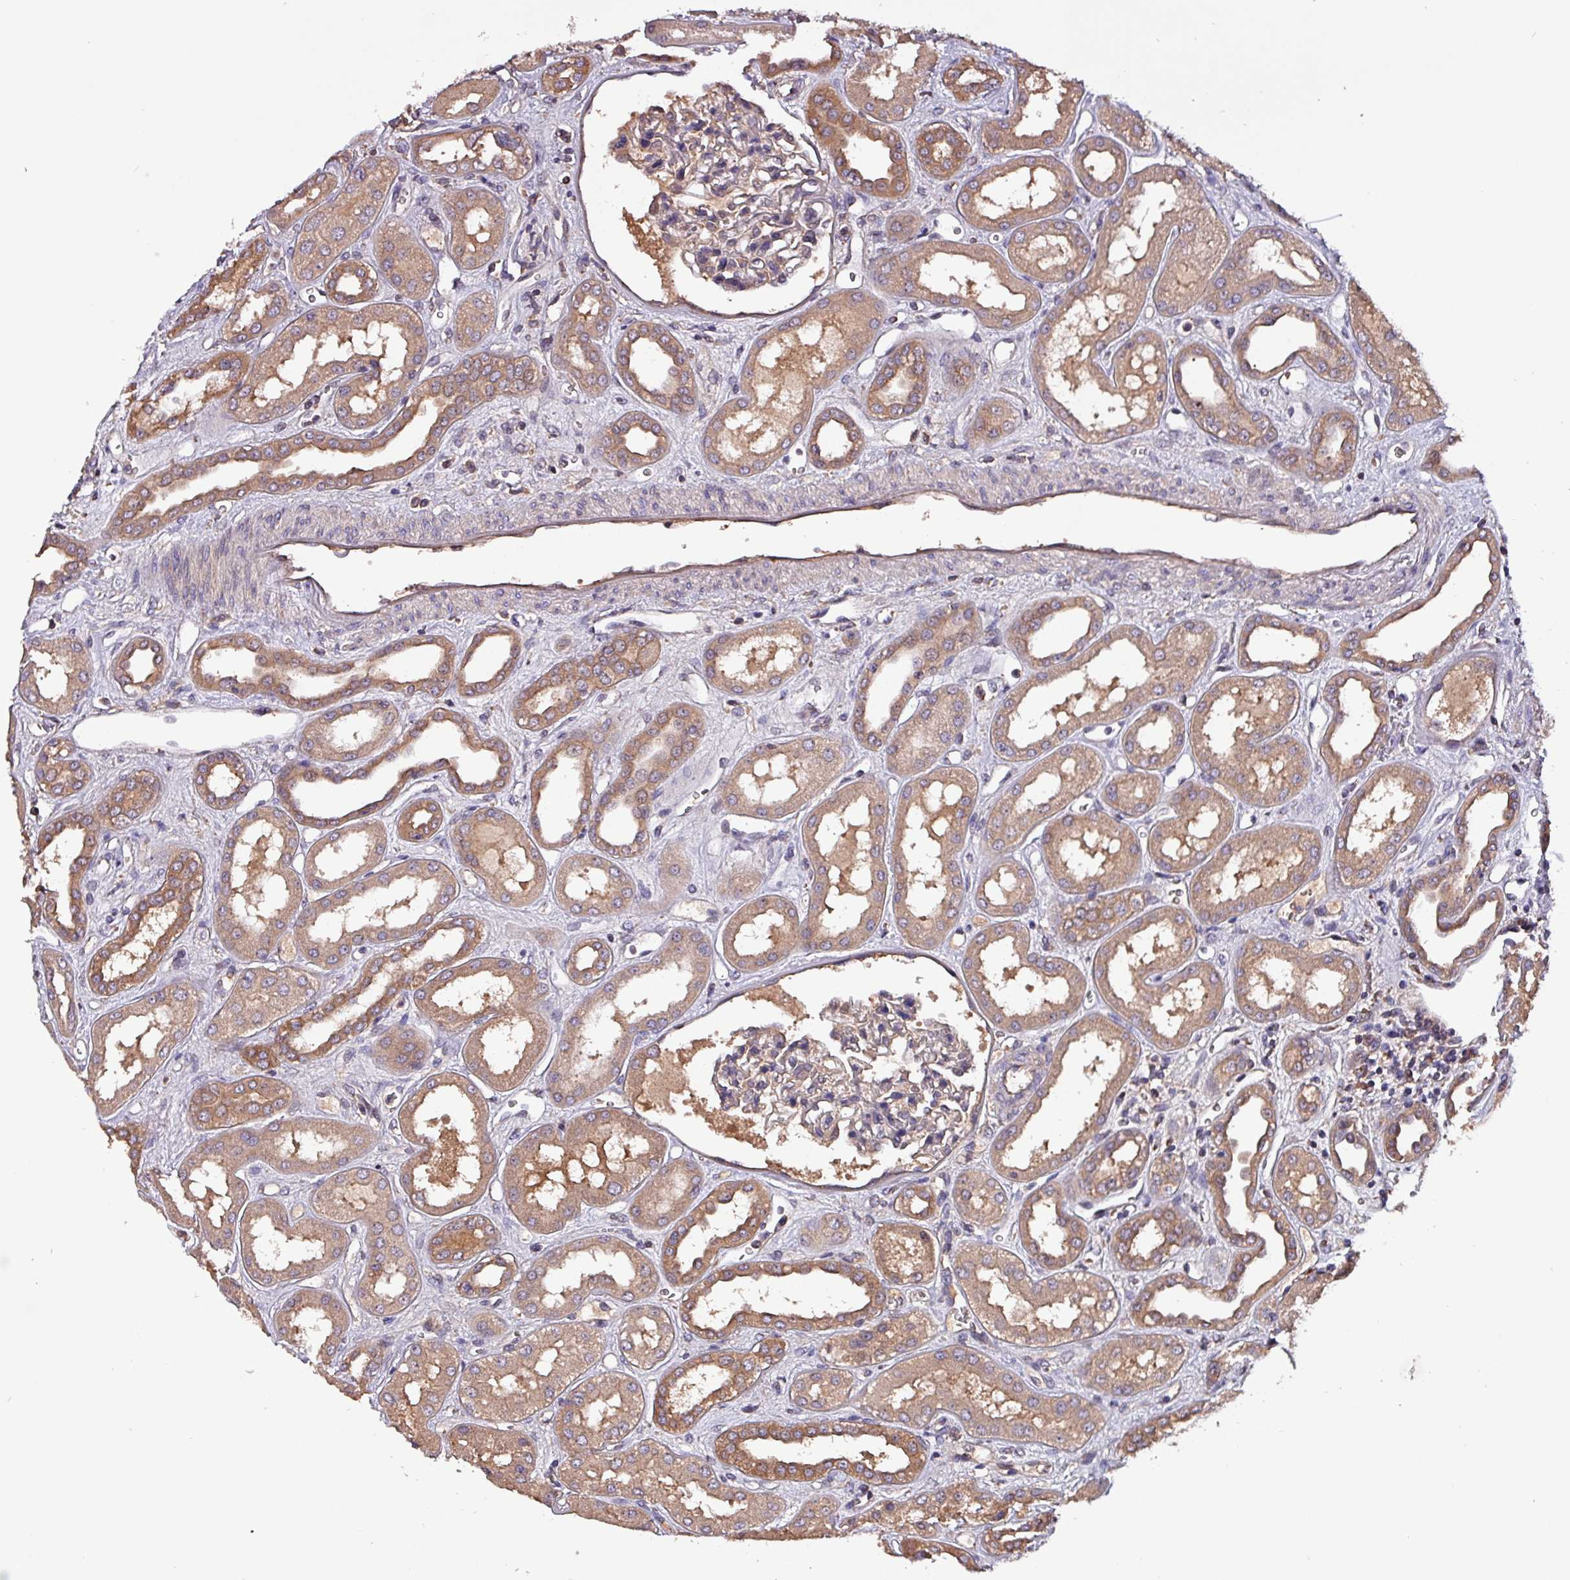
{"staining": {"intensity": "negative", "quantity": "none", "location": "none"}, "tissue": "kidney", "cell_type": "Cells in glomeruli", "image_type": "normal", "snomed": [{"axis": "morphology", "description": "Normal tissue, NOS"}, {"axis": "topography", "description": "Kidney"}], "caption": "High power microscopy photomicrograph of an immunohistochemistry photomicrograph of unremarkable kidney, revealing no significant staining in cells in glomeruli. (DAB (3,3'-diaminobenzidine) IHC, high magnification).", "gene": "PAFAH1B2", "patient": {"sex": "male", "age": 59}}